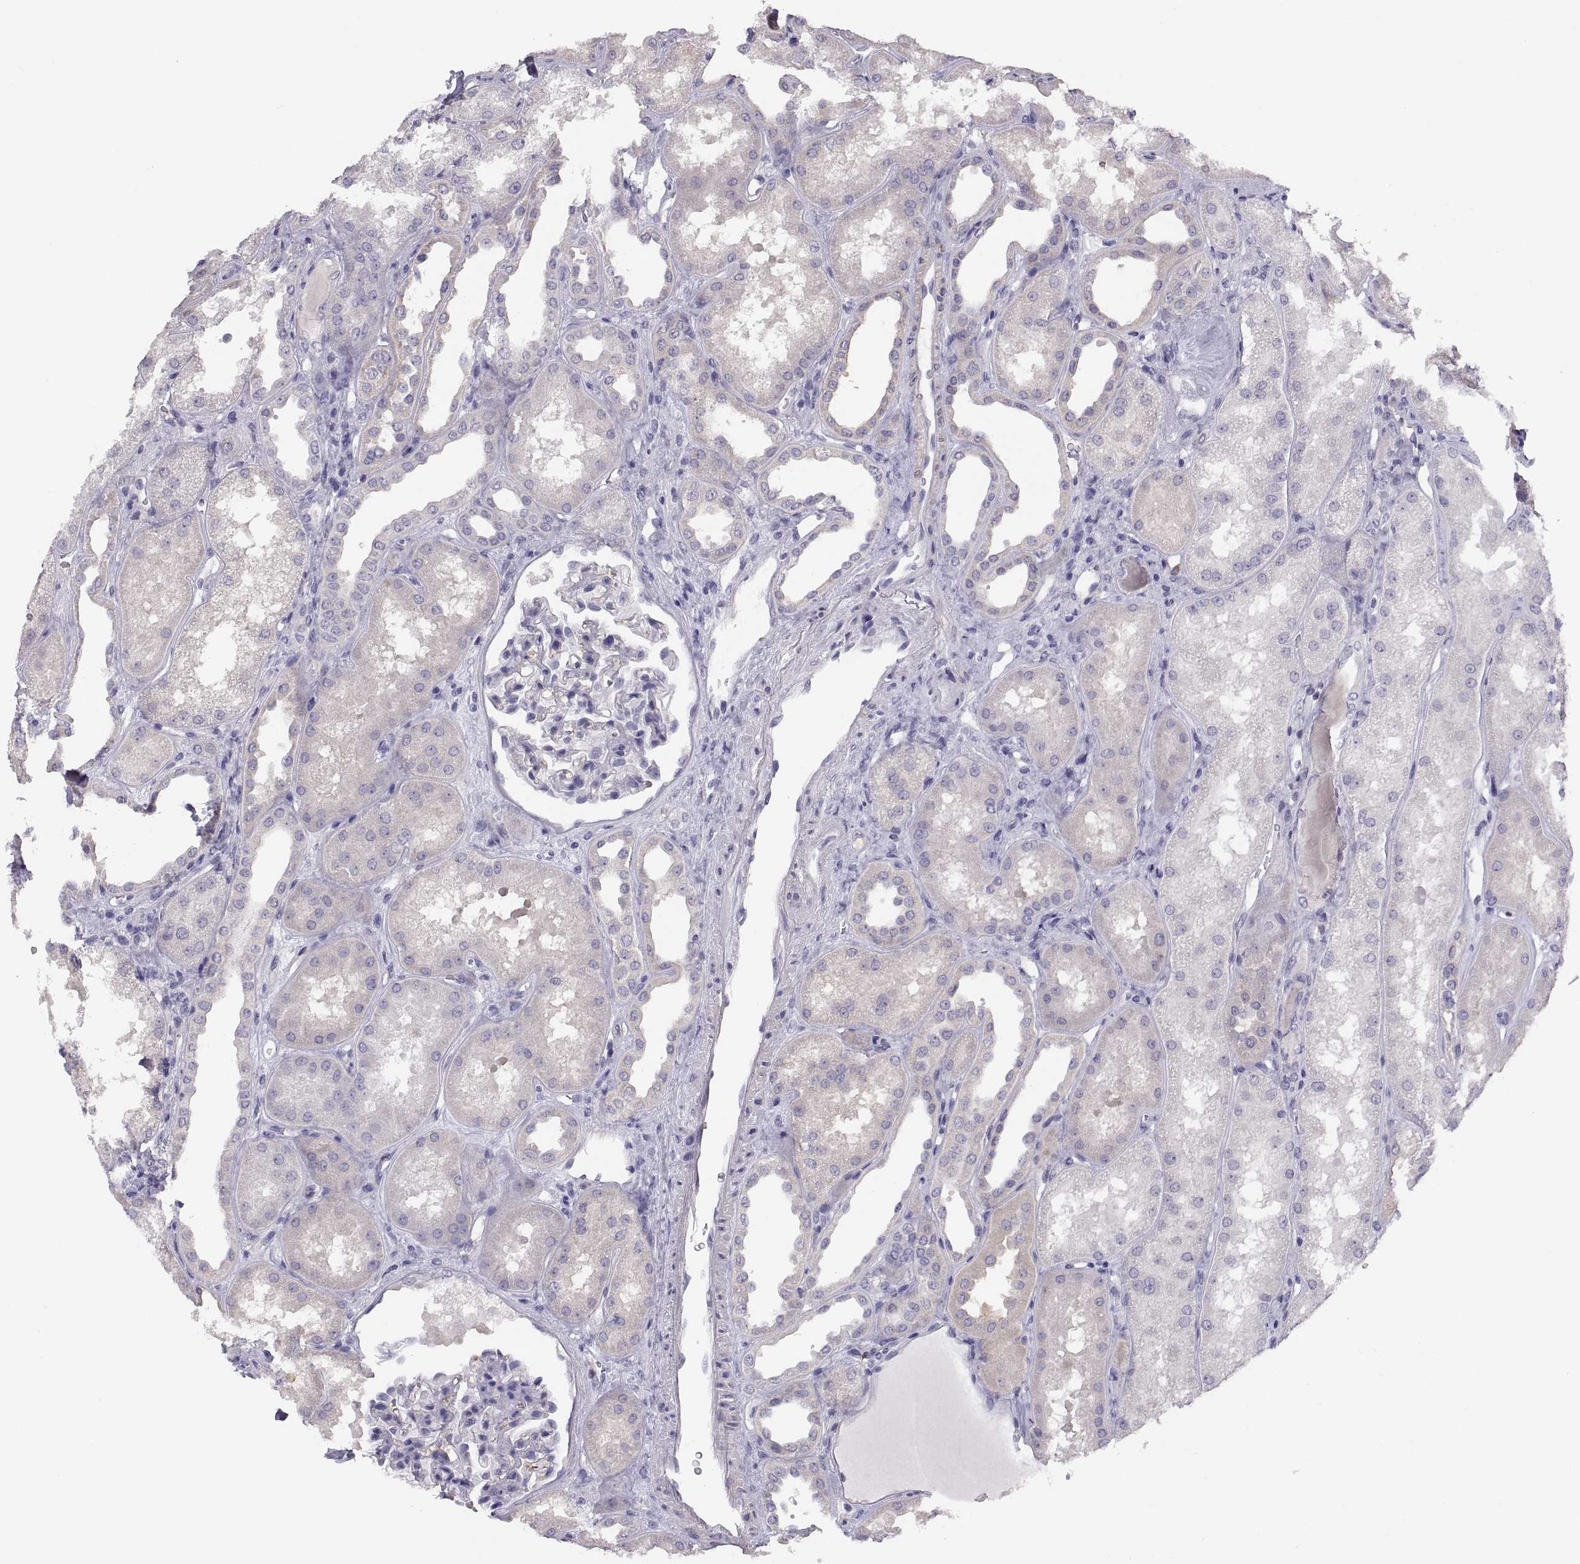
{"staining": {"intensity": "negative", "quantity": "none", "location": "none"}, "tissue": "kidney", "cell_type": "Cells in glomeruli", "image_type": "normal", "snomed": [{"axis": "morphology", "description": "Normal tissue, NOS"}, {"axis": "topography", "description": "Kidney"}], "caption": "Photomicrograph shows no protein positivity in cells in glomeruli of normal kidney.", "gene": "STRC", "patient": {"sex": "male", "age": 61}}